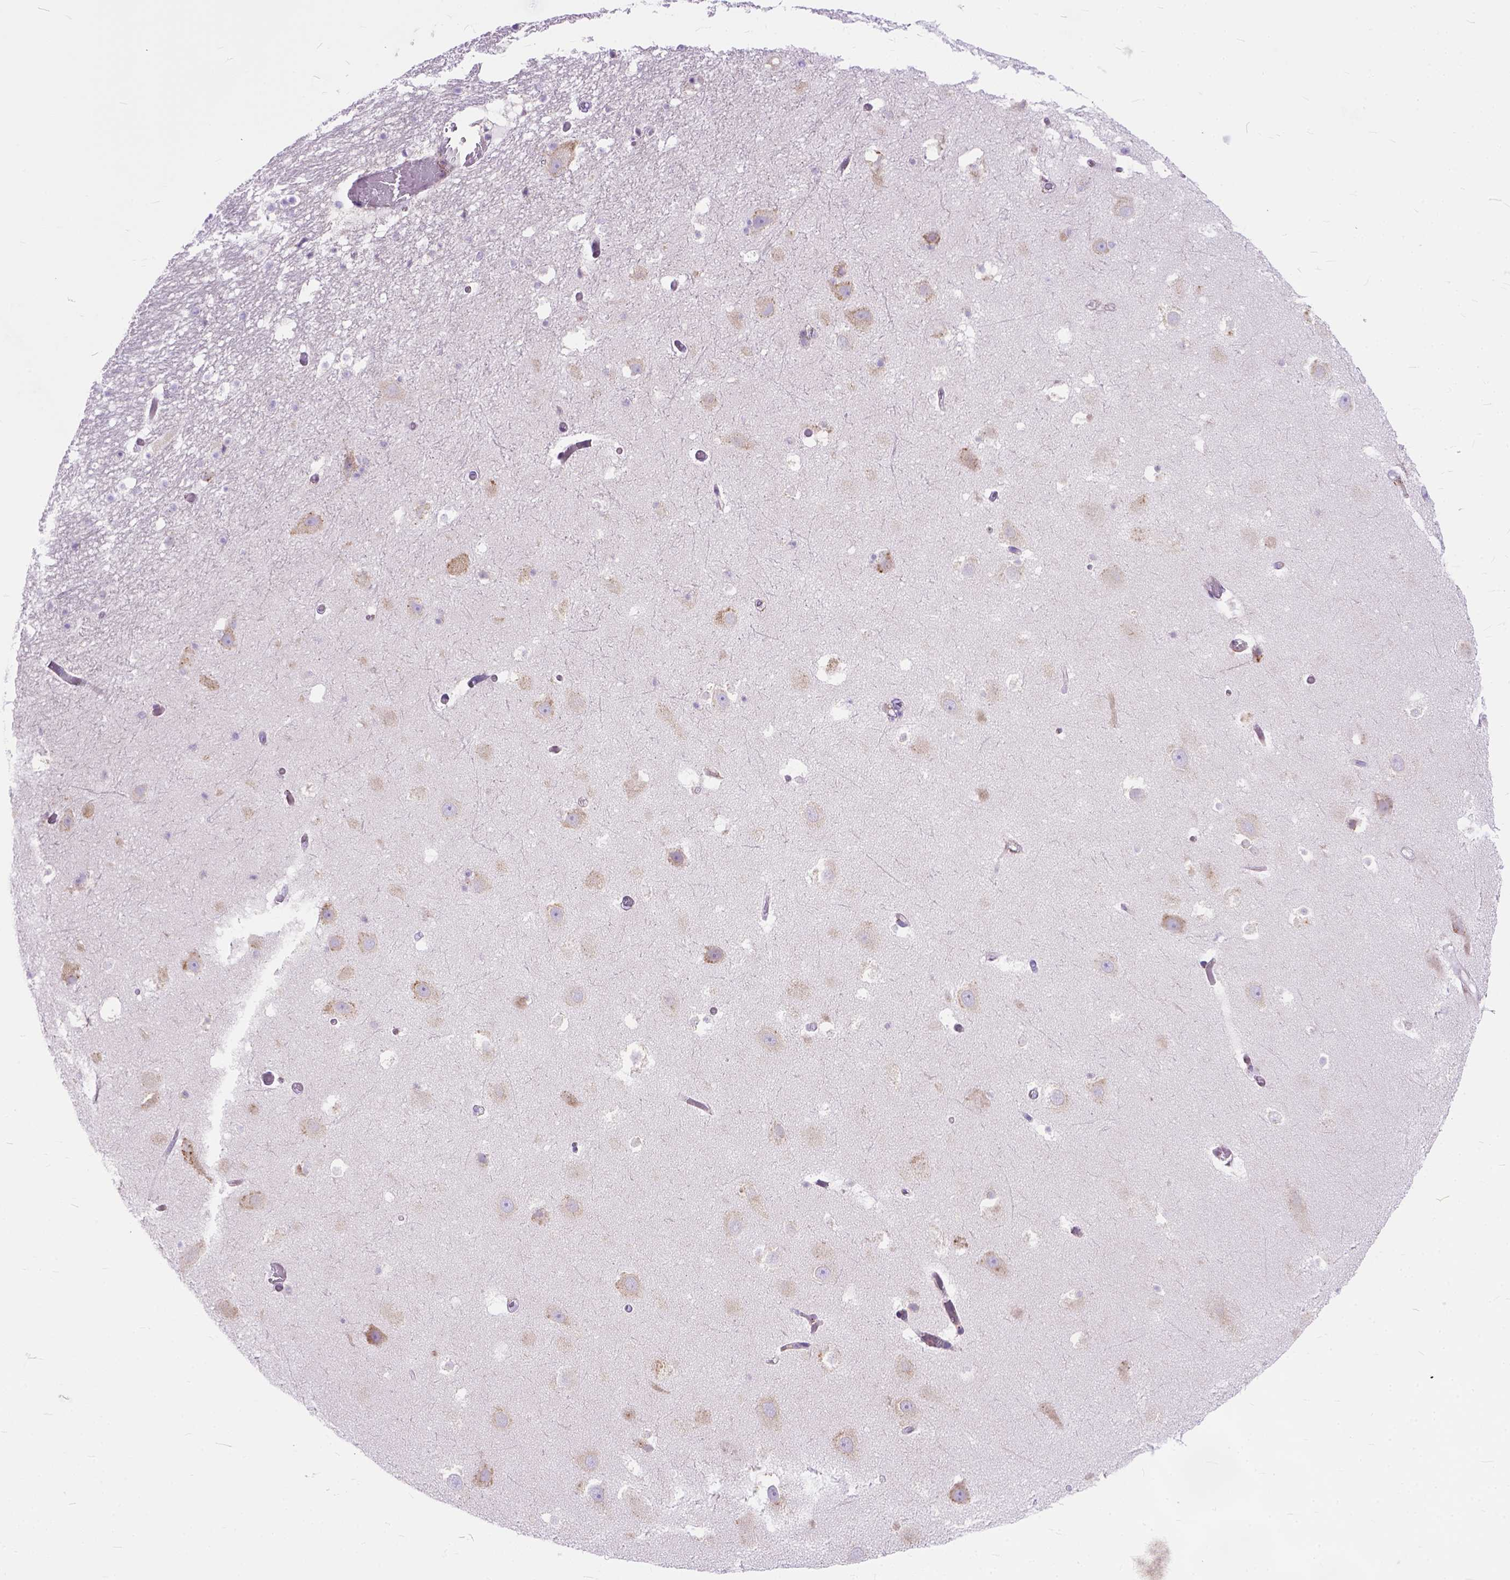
{"staining": {"intensity": "negative", "quantity": "none", "location": "none"}, "tissue": "hippocampus", "cell_type": "Glial cells", "image_type": "normal", "snomed": [{"axis": "morphology", "description": "Normal tissue, NOS"}, {"axis": "topography", "description": "Hippocampus"}], "caption": "IHC micrograph of benign hippocampus stained for a protein (brown), which exhibits no staining in glial cells. (Brightfield microscopy of DAB immunohistochemistry (IHC) at high magnification).", "gene": "PLK4", "patient": {"sex": "male", "age": 26}}